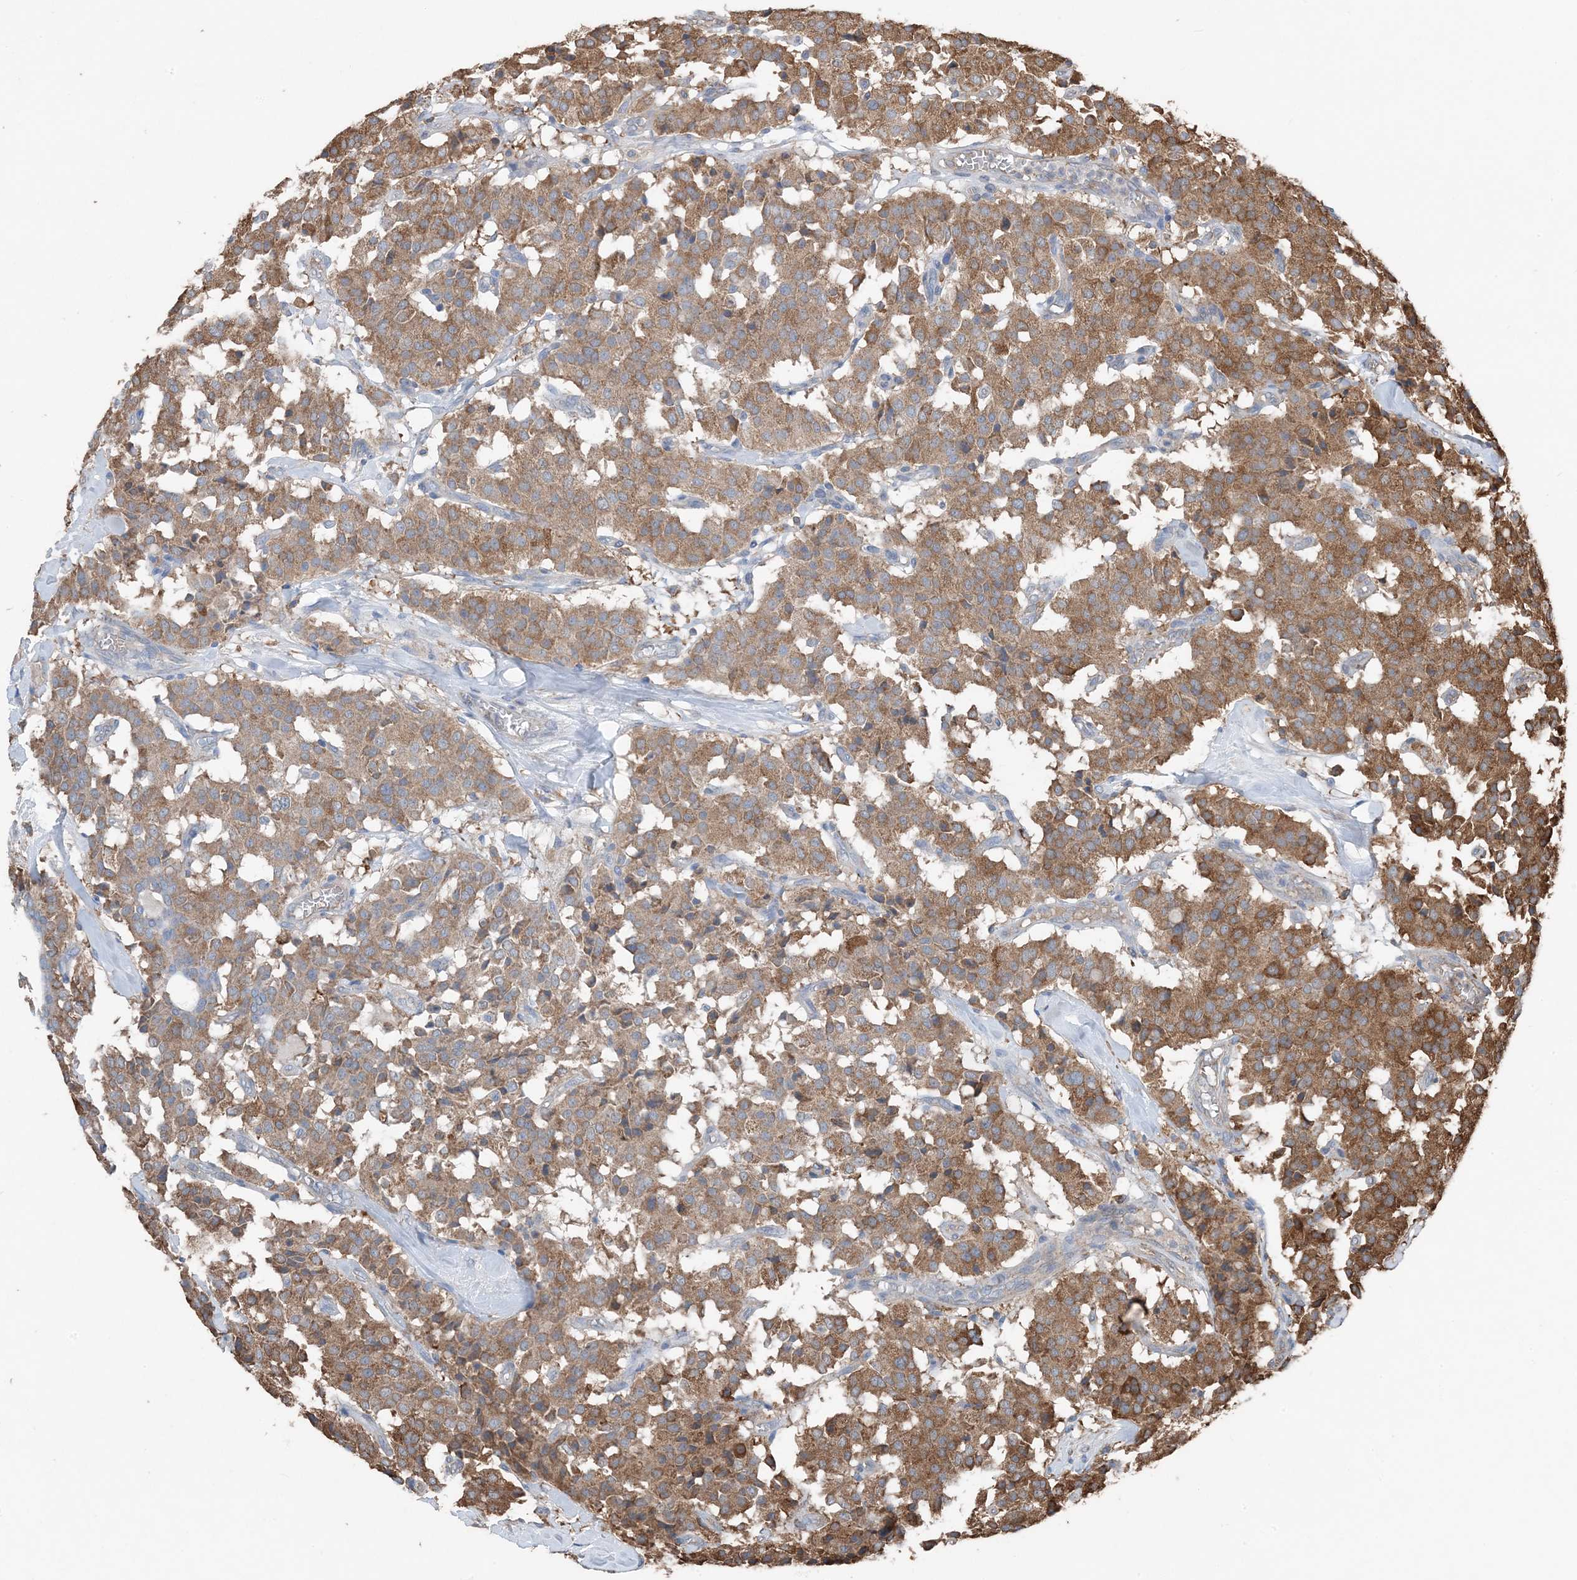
{"staining": {"intensity": "moderate", "quantity": ">75%", "location": "cytoplasmic/membranous"}, "tissue": "carcinoid", "cell_type": "Tumor cells", "image_type": "cancer", "snomed": [{"axis": "morphology", "description": "Carcinoid, malignant, NOS"}, {"axis": "topography", "description": "Lung"}], "caption": "Moderate cytoplasmic/membranous protein expression is identified in about >75% of tumor cells in carcinoid (malignant). (DAB (3,3'-diaminobenzidine) IHC with brightfield microscopy, high magnification).", "gene": "PDIA6", "patient": {"sex": "male", "age": 30}}